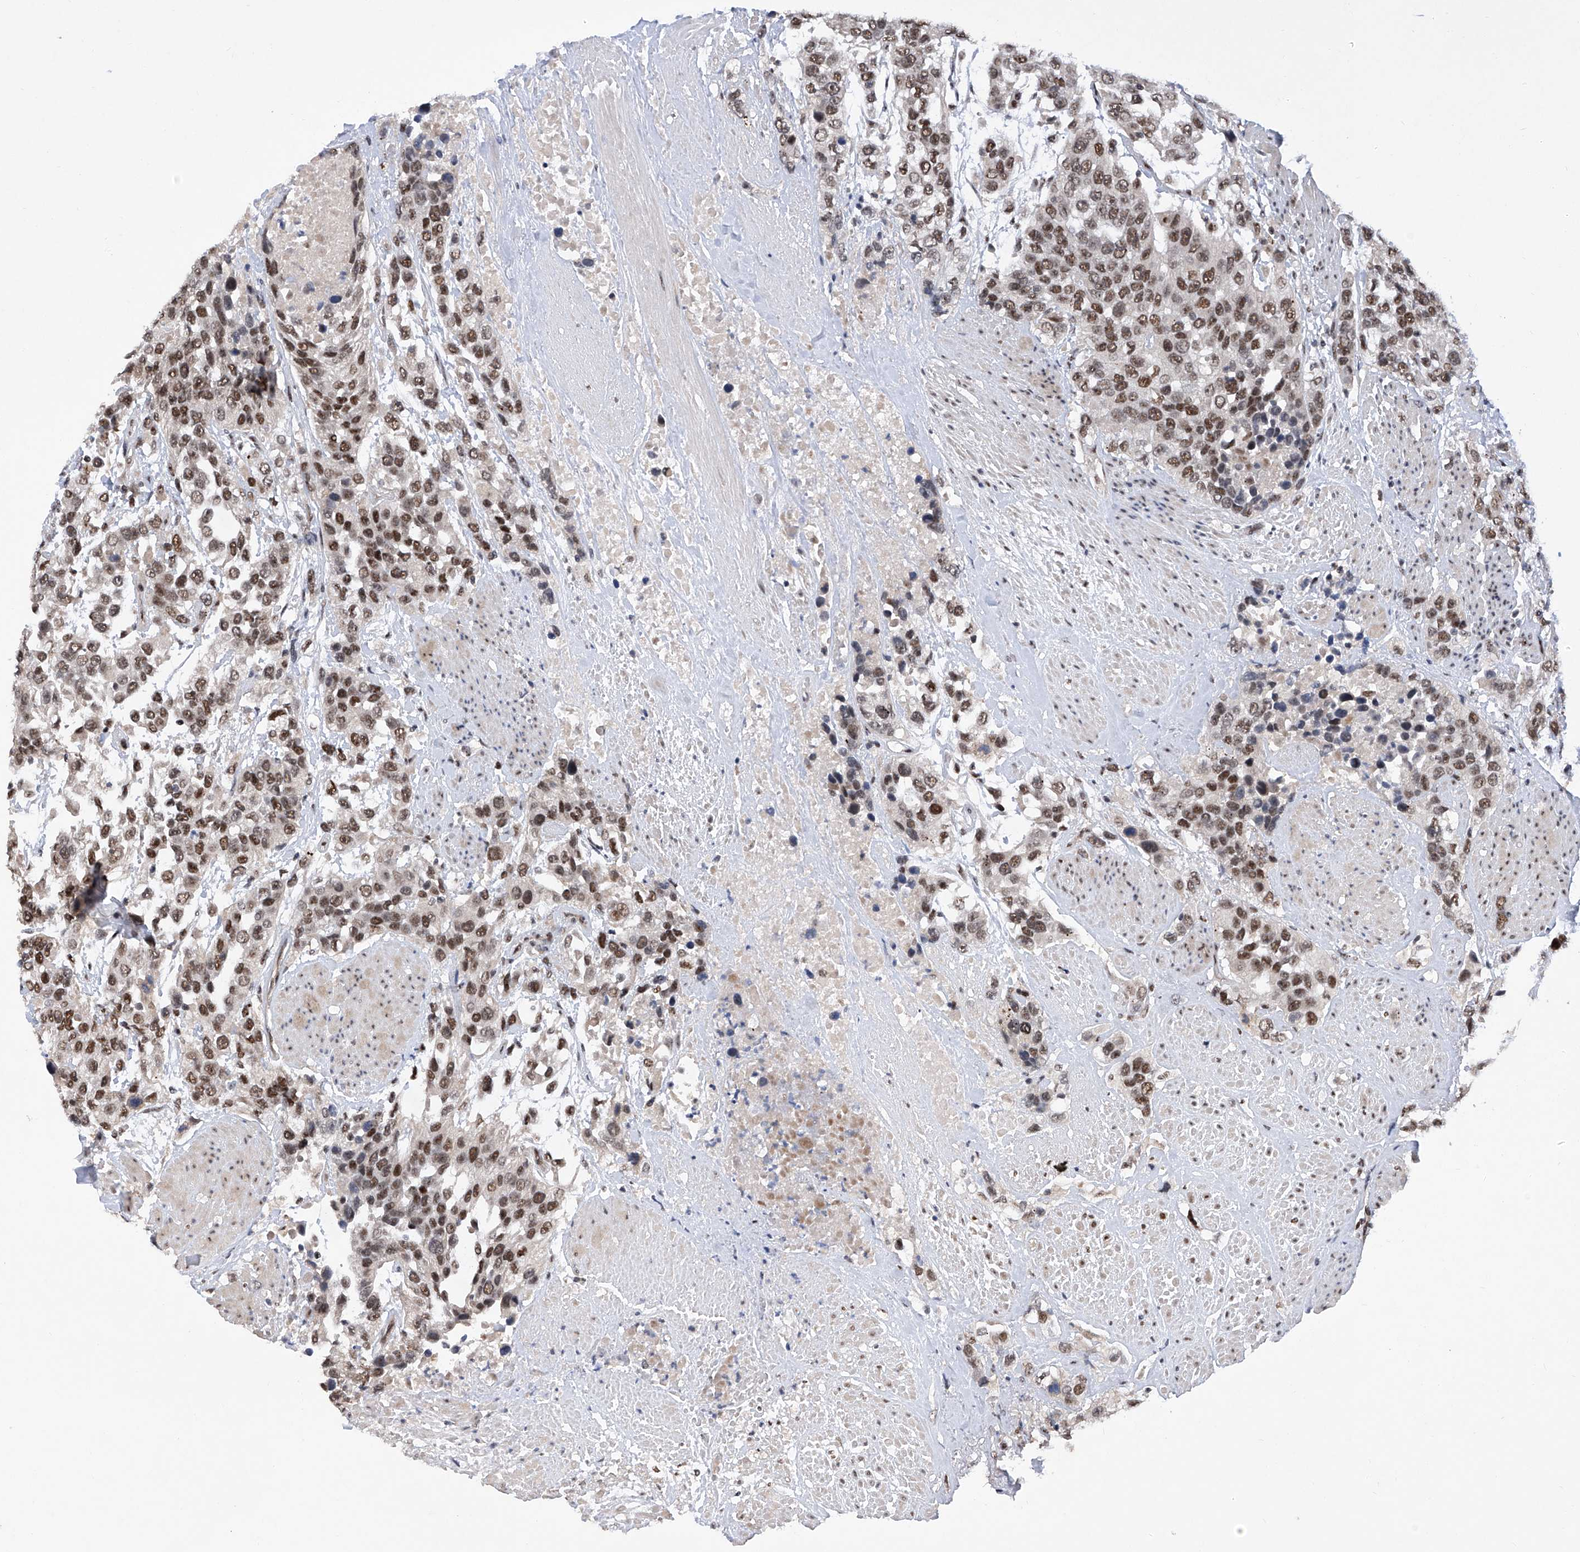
{"staining": {"intensity": "moderate", "quantity": ">75%", "location": "nuclear"}, "tissue": "urothelial cancer", "cell_type": "Tumor cells", "image_type": "cancer", "snomed": [{"axis": "morphology", "description": "Urothelial carcinoma, High grade"}, {"axis": "topography", "description": "Urinary bladder"}], "caption": "Protein staining demonstrates moderate nuclear positivity in approximately >75% of tumor cells in urothelial carcinoma (high-grade).", "gene": "RAD54L", "patient": {"sex": "female", "age": 80}}